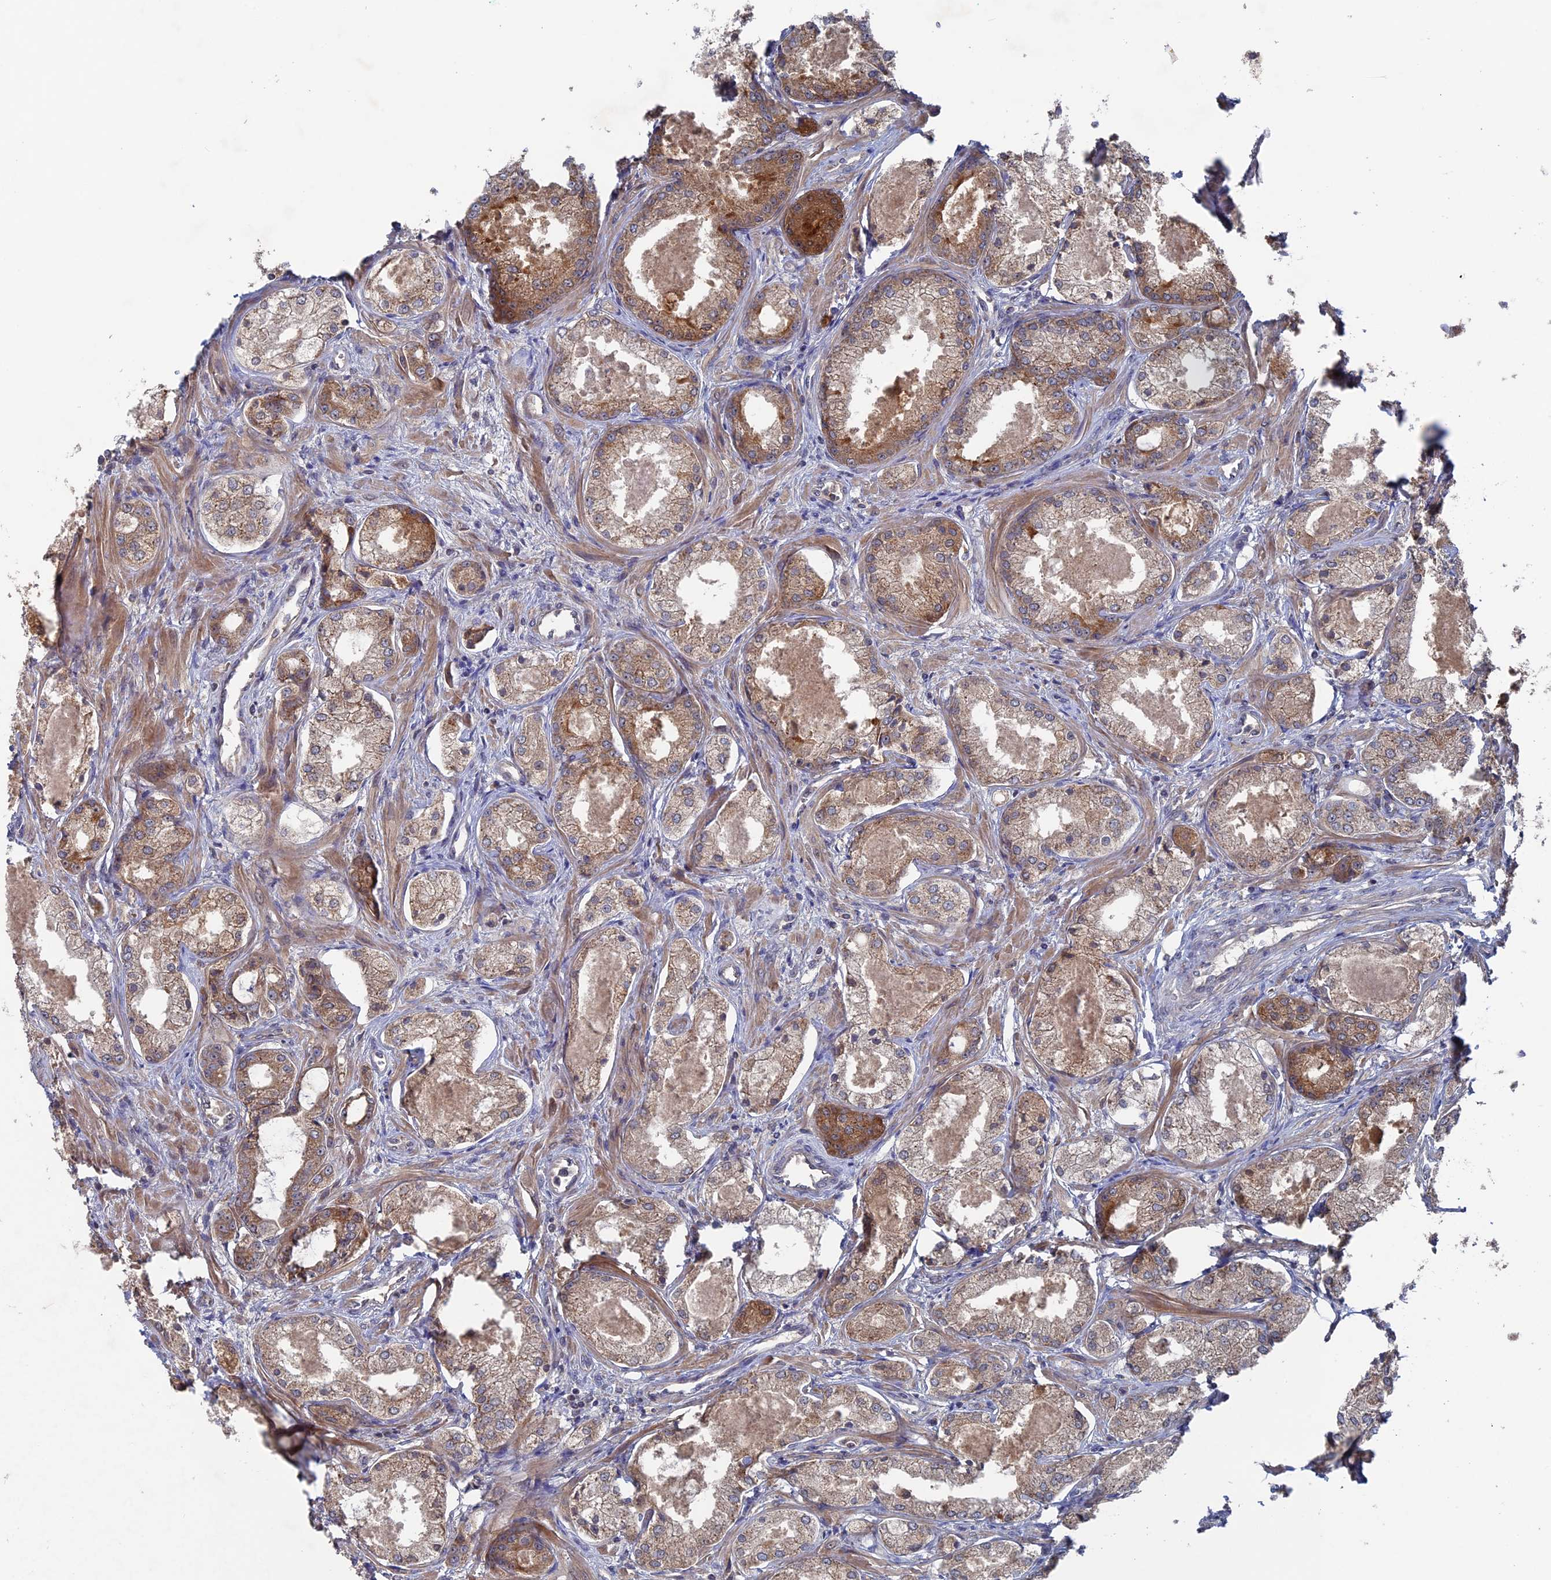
{"staining": {"intensity": "weak", "quantity": ">75%", "location": "cytoplasmic/membranous"}, "tissue": "prostate cancer", "cell_type": "Tumor cells", "image_type": "cancer", "snomed": [{"axis": "morphology", "description": "Adenocarcinoma, Low grade"}, {"axis": "topography", "description": "Prostate"}], "caption": "High-power microscopy captured an IHC image of prostate low-grade adenocarcinoma, revealing weak cytoplasmic/membranous positivity in approximately >75% of tumor cells. Using DAB (3,3'-diaminobenzidine) (brown) and hematoxylin (blue) stains, captured at high magnification using brightfield microscopy.", "gene": "RAB15", "patient": {"sex": "male", "age": 68}}